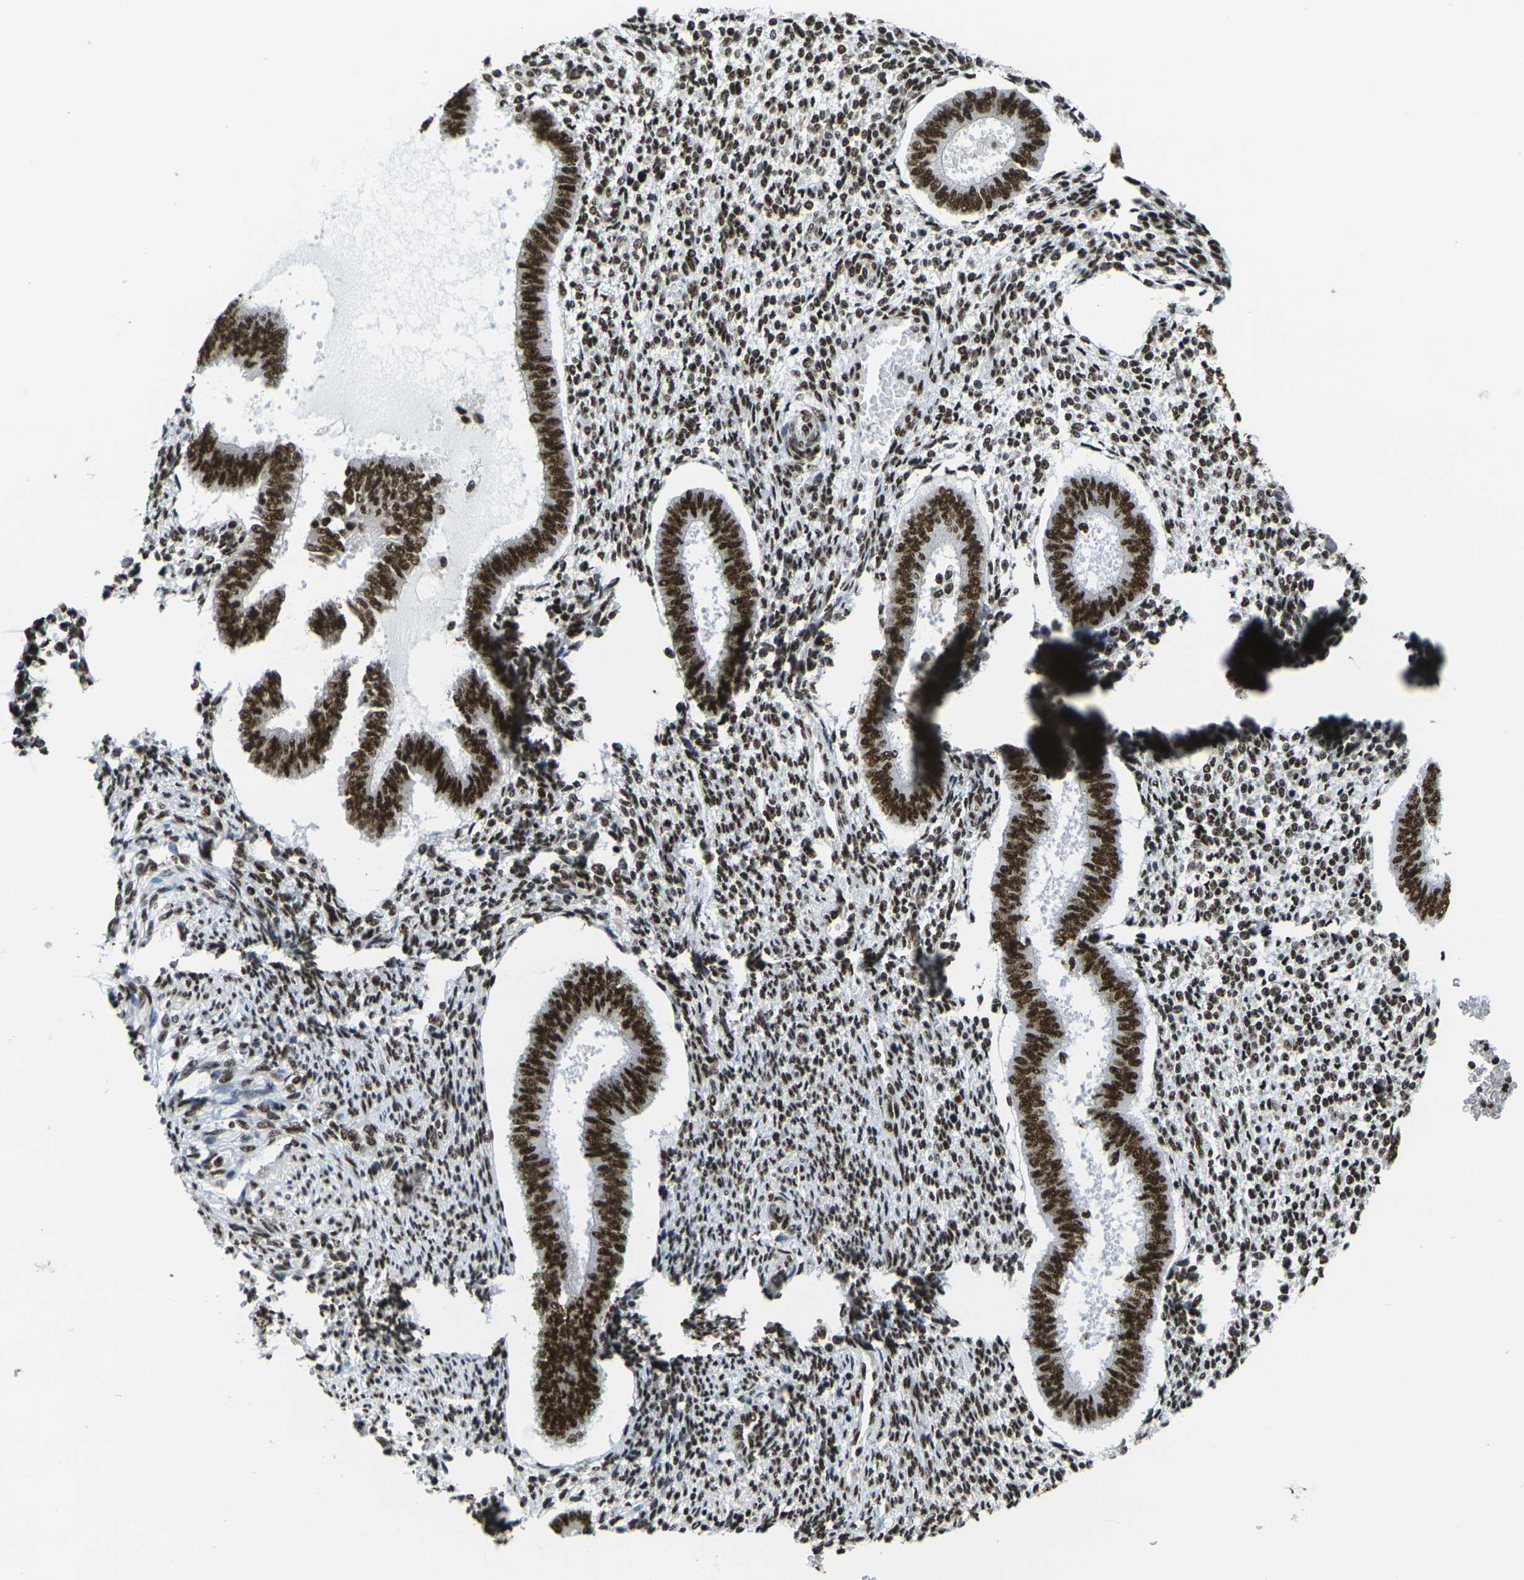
{"staining": {"intensity": "strong", "quantity": ">75%", "location": "nuclear"}, "tissue": "endometrium", "cell_type": "Cells in endometrial stroma", "image_type": "normal", "snomed": [{"axis": "morphology", "description": "Normal tissue, NOS"}, {"axis": "topography", "description": "Endometrium"}], "caption": "Endometrium stained with IHC demonstrates strong nuclear positivity in approximately >75% of cells in endometrial stroma.", "gene": "SMARCC1", "patient": {"sex": "female", "age": 35}}